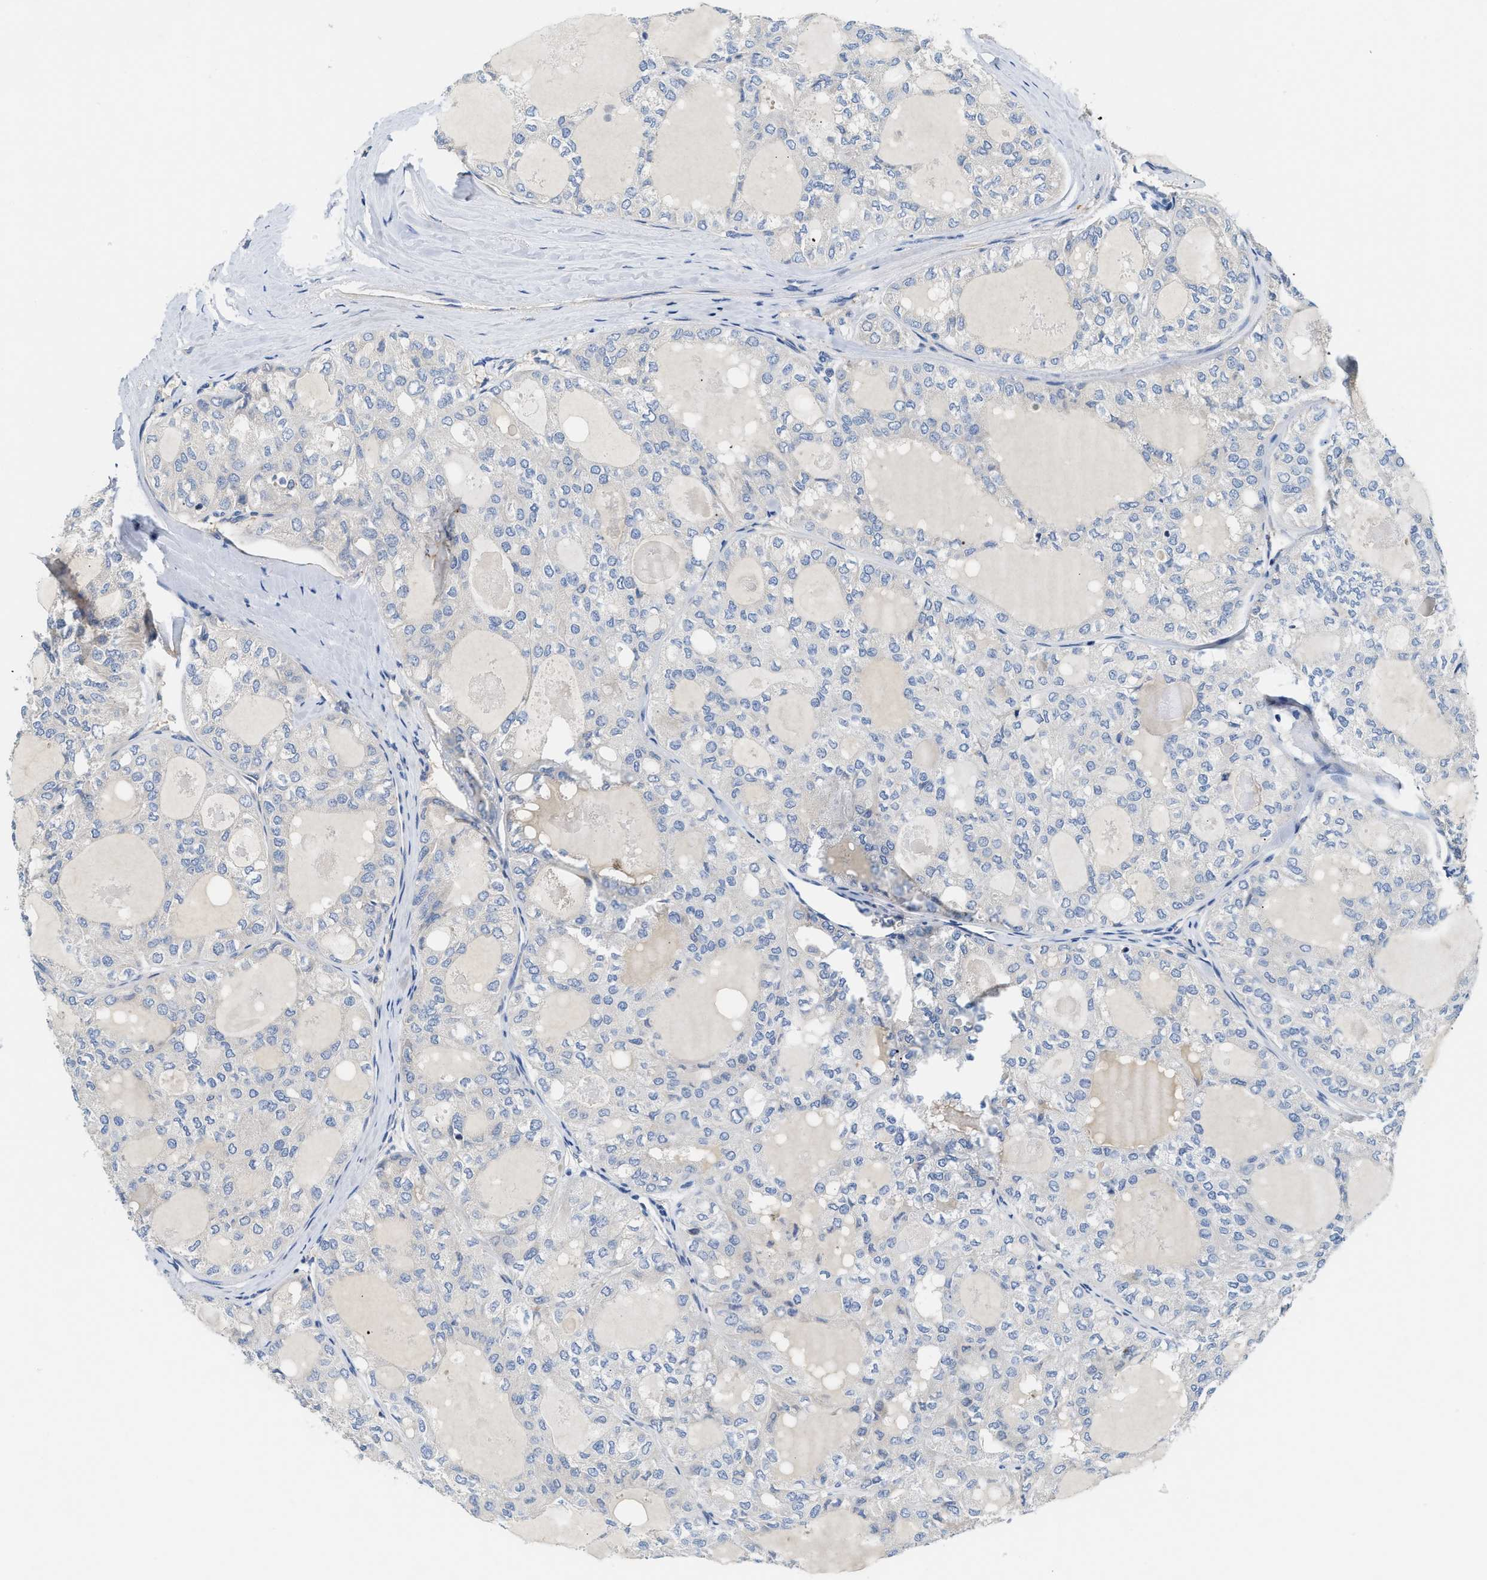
{"staining": {"intensity": "negative", "quantity": "none", "location": "none"}, "tissue": "thyroid cancer", "cell_type": "Tumor cells", "image_type": "cancer", "snomed": [{"axis": "morphology", "description": "Follicular adenoma carcinoma, NOS"}, {"axis": "topography", "description": "Thyroid gland"}], "caption": "This is an immunohistochemistry micrograph of thyroid follicular adenoma carcinoma. There is no expression in tumor cells.", "gene": "NSUN7", "patient": {"sex": "male", "age": 75}}